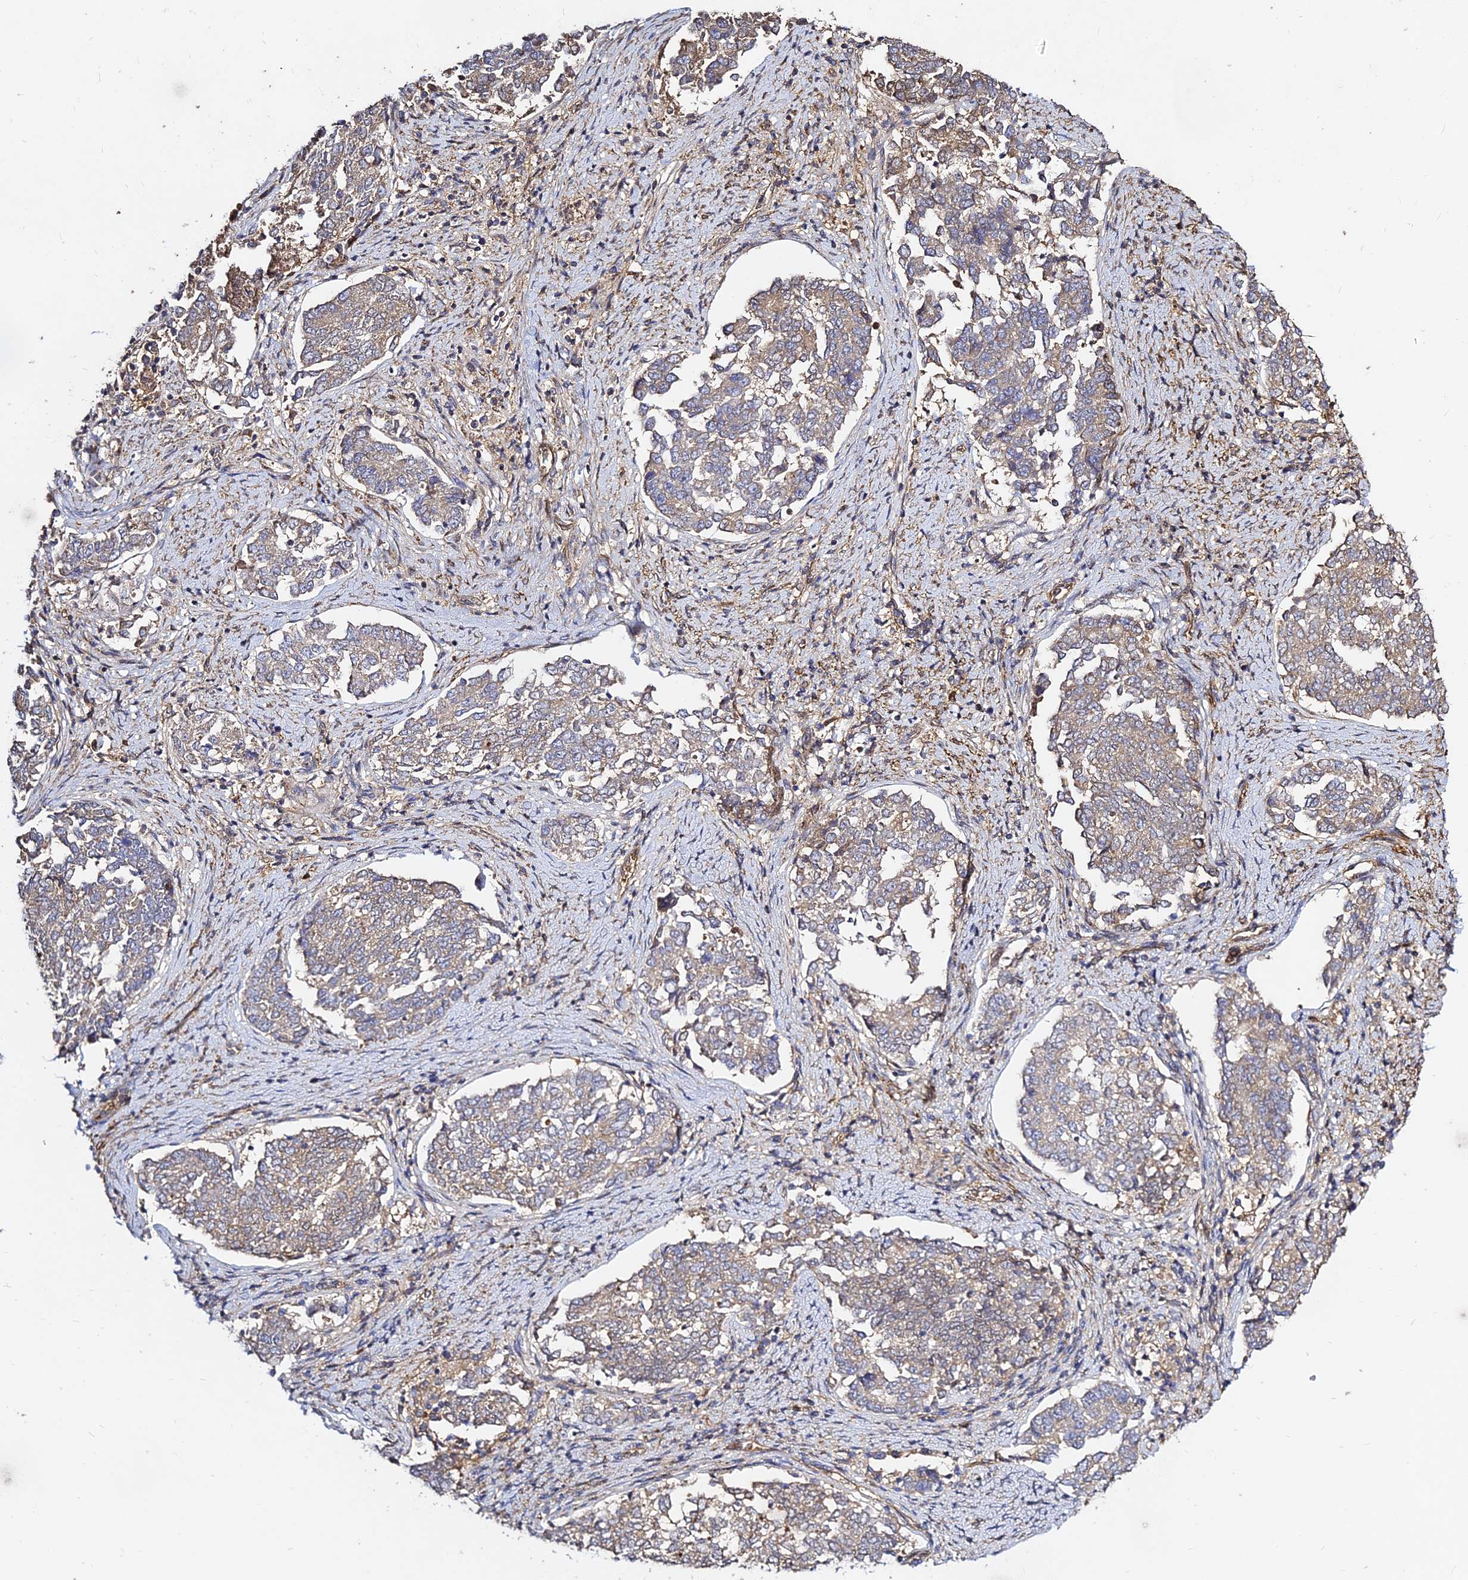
{"staining": {"intensity": "weak", "quantity": "25%-75%", "location": "cytoplasmic/membranous"}, "tissue": "endometrial cancer", "cell_type": "Tumor cells", "image_type": "cancer", "snomed": [{"axis": "morphology", "description": "Adenocarcinoma, NOS"}, {"axis": "topography", "description": "Endometrium"}], "caption": "DAB (3,3'-diaminobenzidine) immunohistochemical staining of endometrial cancer displays weak cytoplasmic/membranous protein staining in about 25%-75% of tumor cells. (Brightfield microscopy of DAB IHC at high magnification).", "gene": "GRTP1", "patient": {"sex": "female", "age": 80}}